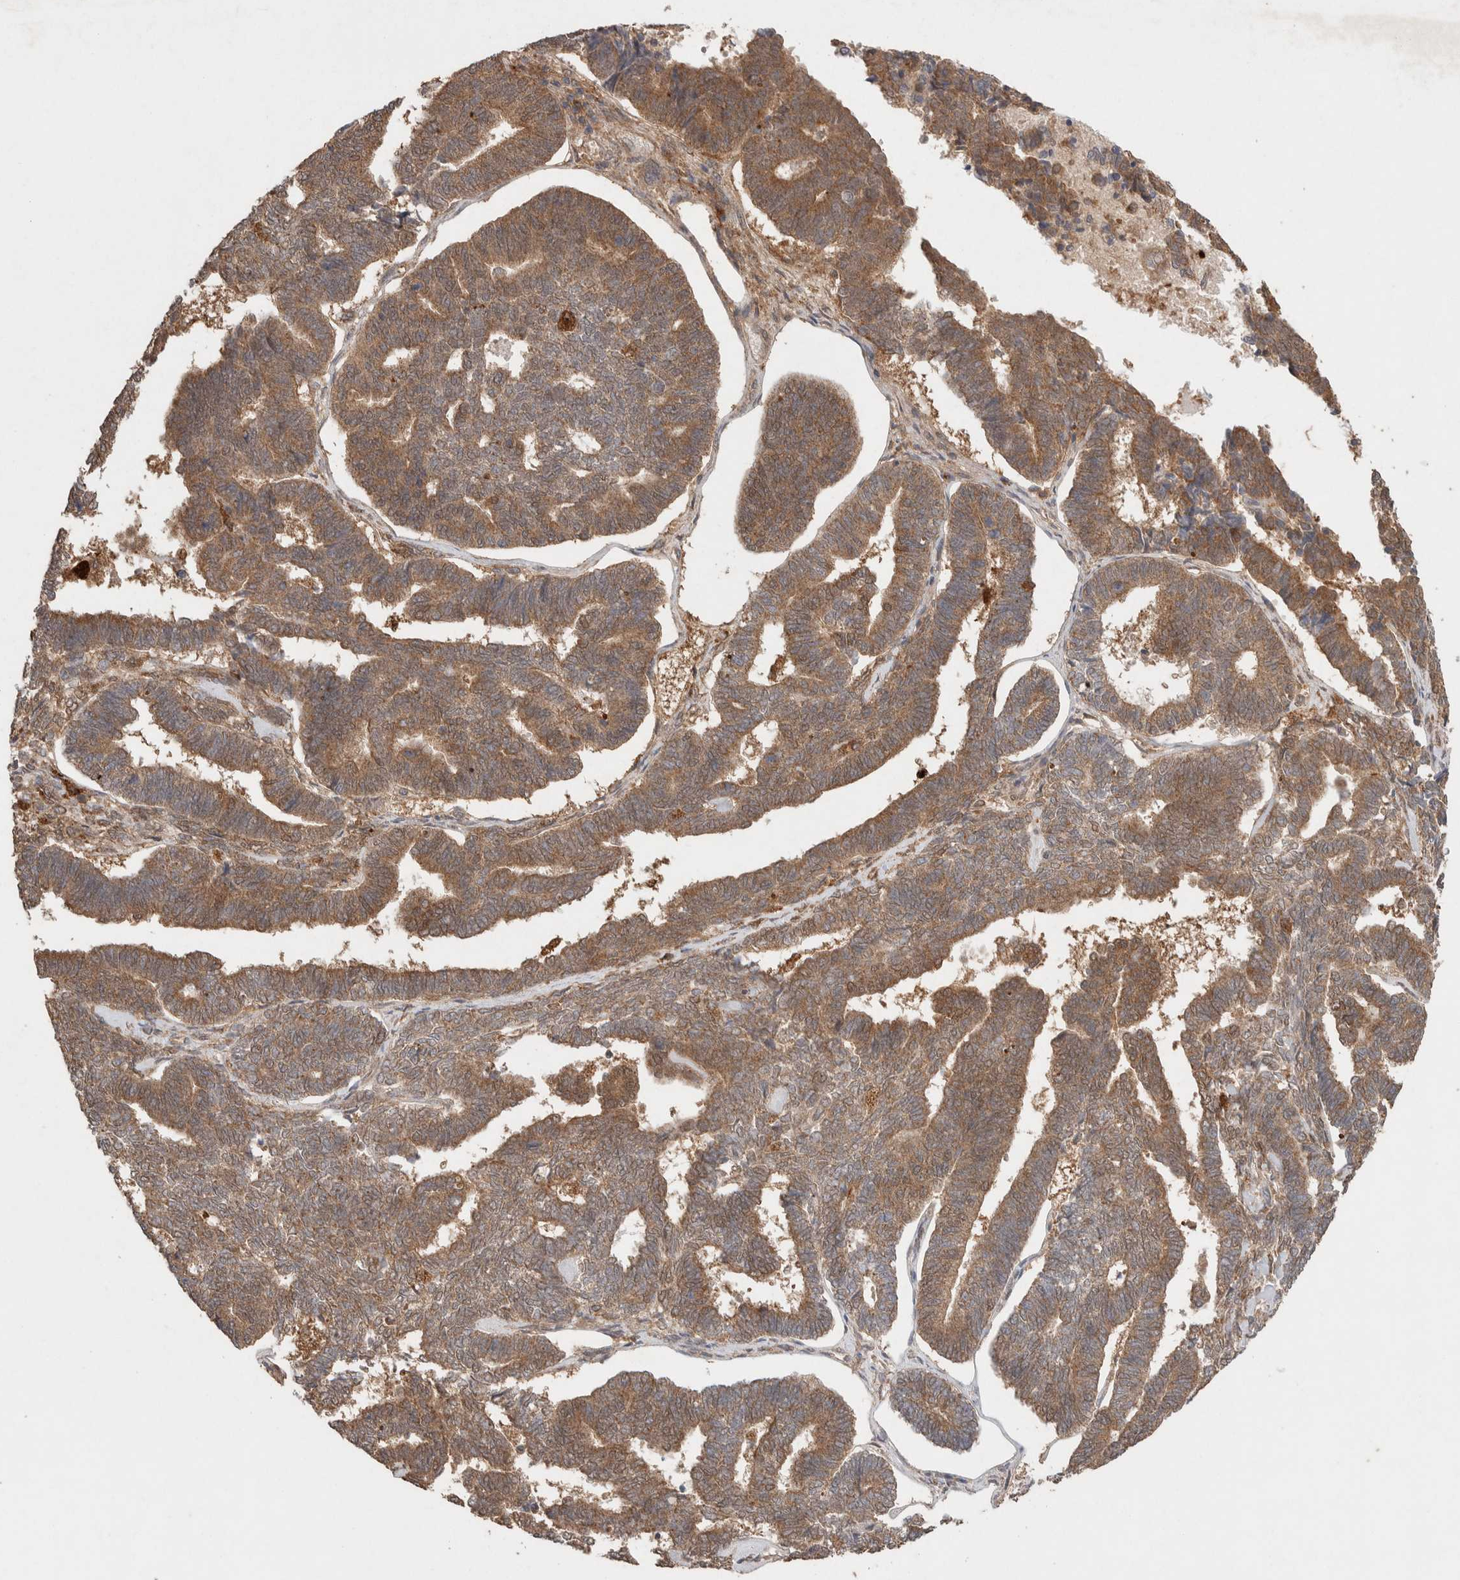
{"staining": {"intensity": "moderate", "quantity": ">75%", "location": "cytoplasmic/membranous"}, "tissue": "endometrial cancer", "cell_type": "Tumor cells", "image_type": "cancer", "snomed": [{"axis": "morphology", "description": "Adenocarcinoma, NOS"}, {"axis": "topography", "description": "Endometrium"}], "caption": "Tumor cells exhibit moderate cytoplasmic/membranous positivity in approximately >75% of cells in adenocarcinoma (endometrial).", "gene": "KCNJ5", "patient": {"sex": "female", "age": 70}}